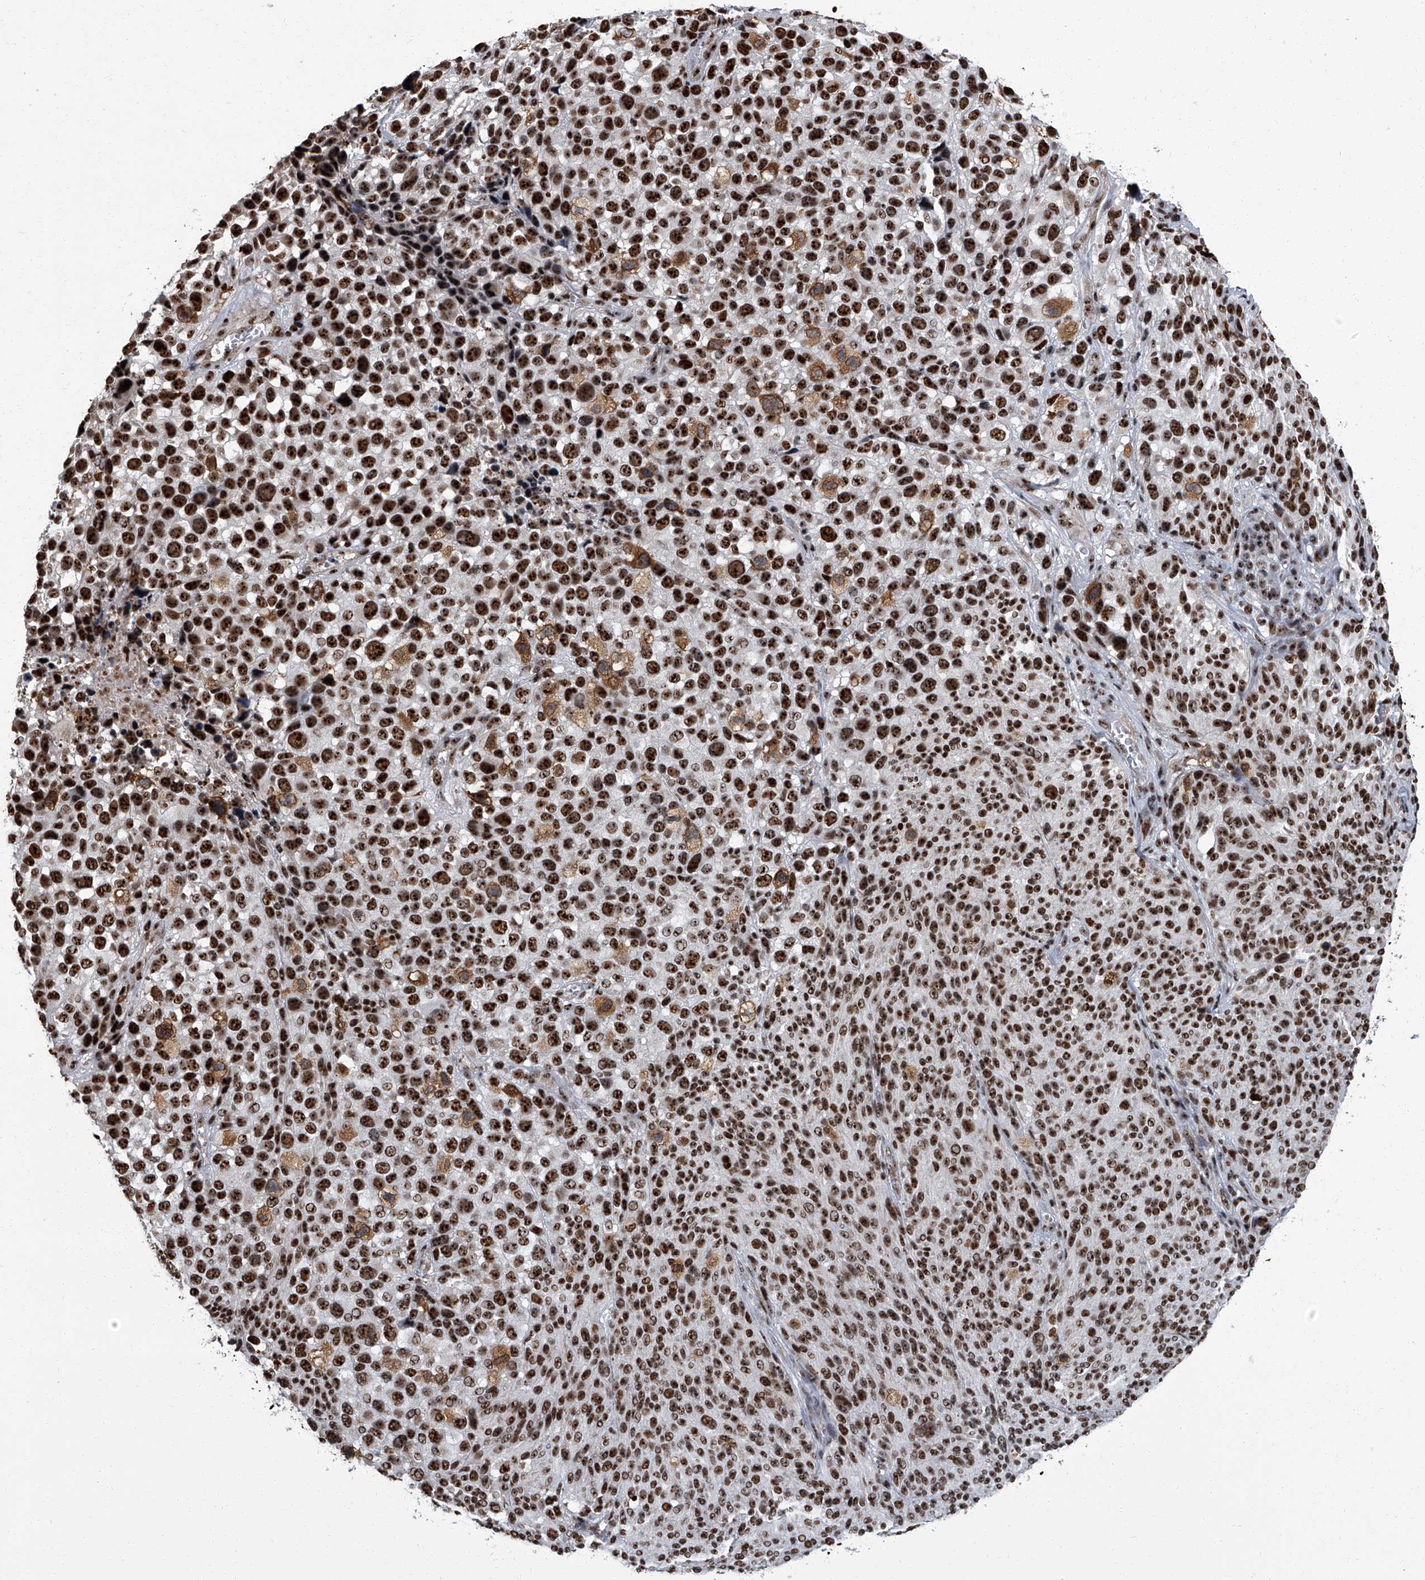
{"staining": {"intensity": "strong", "quantity": ">75%", "location": "cytoplasmic/membranous,nuclear"}, "tissue": "melanoma", "cell_type": "Tumor cells", "image_type": "cancer", "snomed": [{"axis": "morphology", "description": "Malignant melanoma, NOS"}, {"axis": "topography", "description": "Skin of trunk"}], "caption": "Tumor cells exhibit strong cytoplasmic/membranous and nuclear positivity in about >75% of cells in malignant melanoma. The staining was performed using DAB, with brown indicating positive protein expression. Nuclei are stained blue with hematoxylin.", "gene": "ZNF518B", "patient": {"sex": "male", "age": 71}}